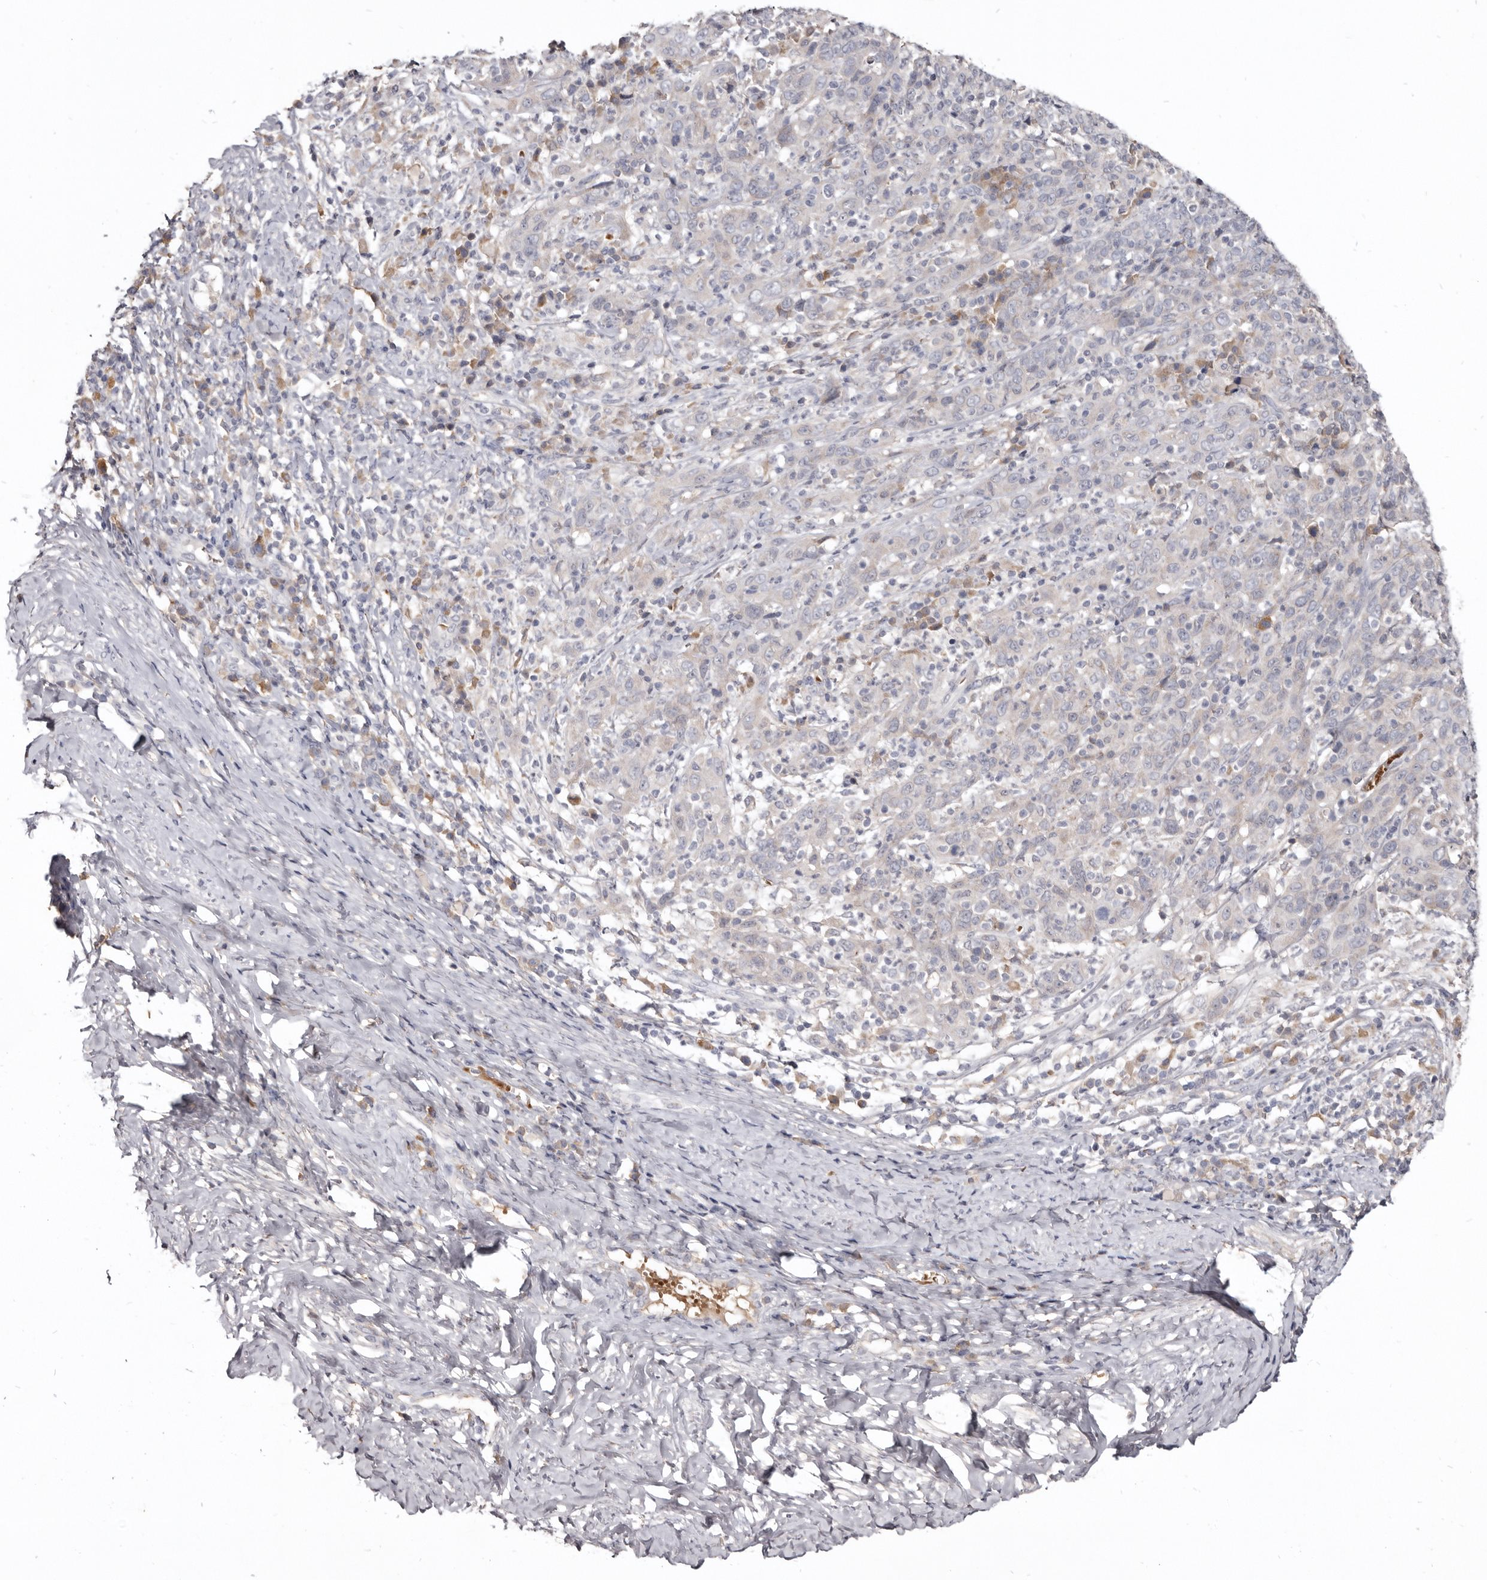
{"staining": {"intensity": "negative", "quantity": "none", "location": "none"}, "tissue": "cervical cancer", "cell_type": "Tumor cells", "image_type": "cancer", "snomed": [{"axis": "morphology", "description": "Squamous cell carcinoma, NOS"}, {"axis": "topography", "description": "Cervix"}], "caption": "Protein analysis of cervical squamous cell carcinoma reveals no significant positivity in tumor cells.", "gene": "NENF", "patient": {"sex": "female", "age": 46}}